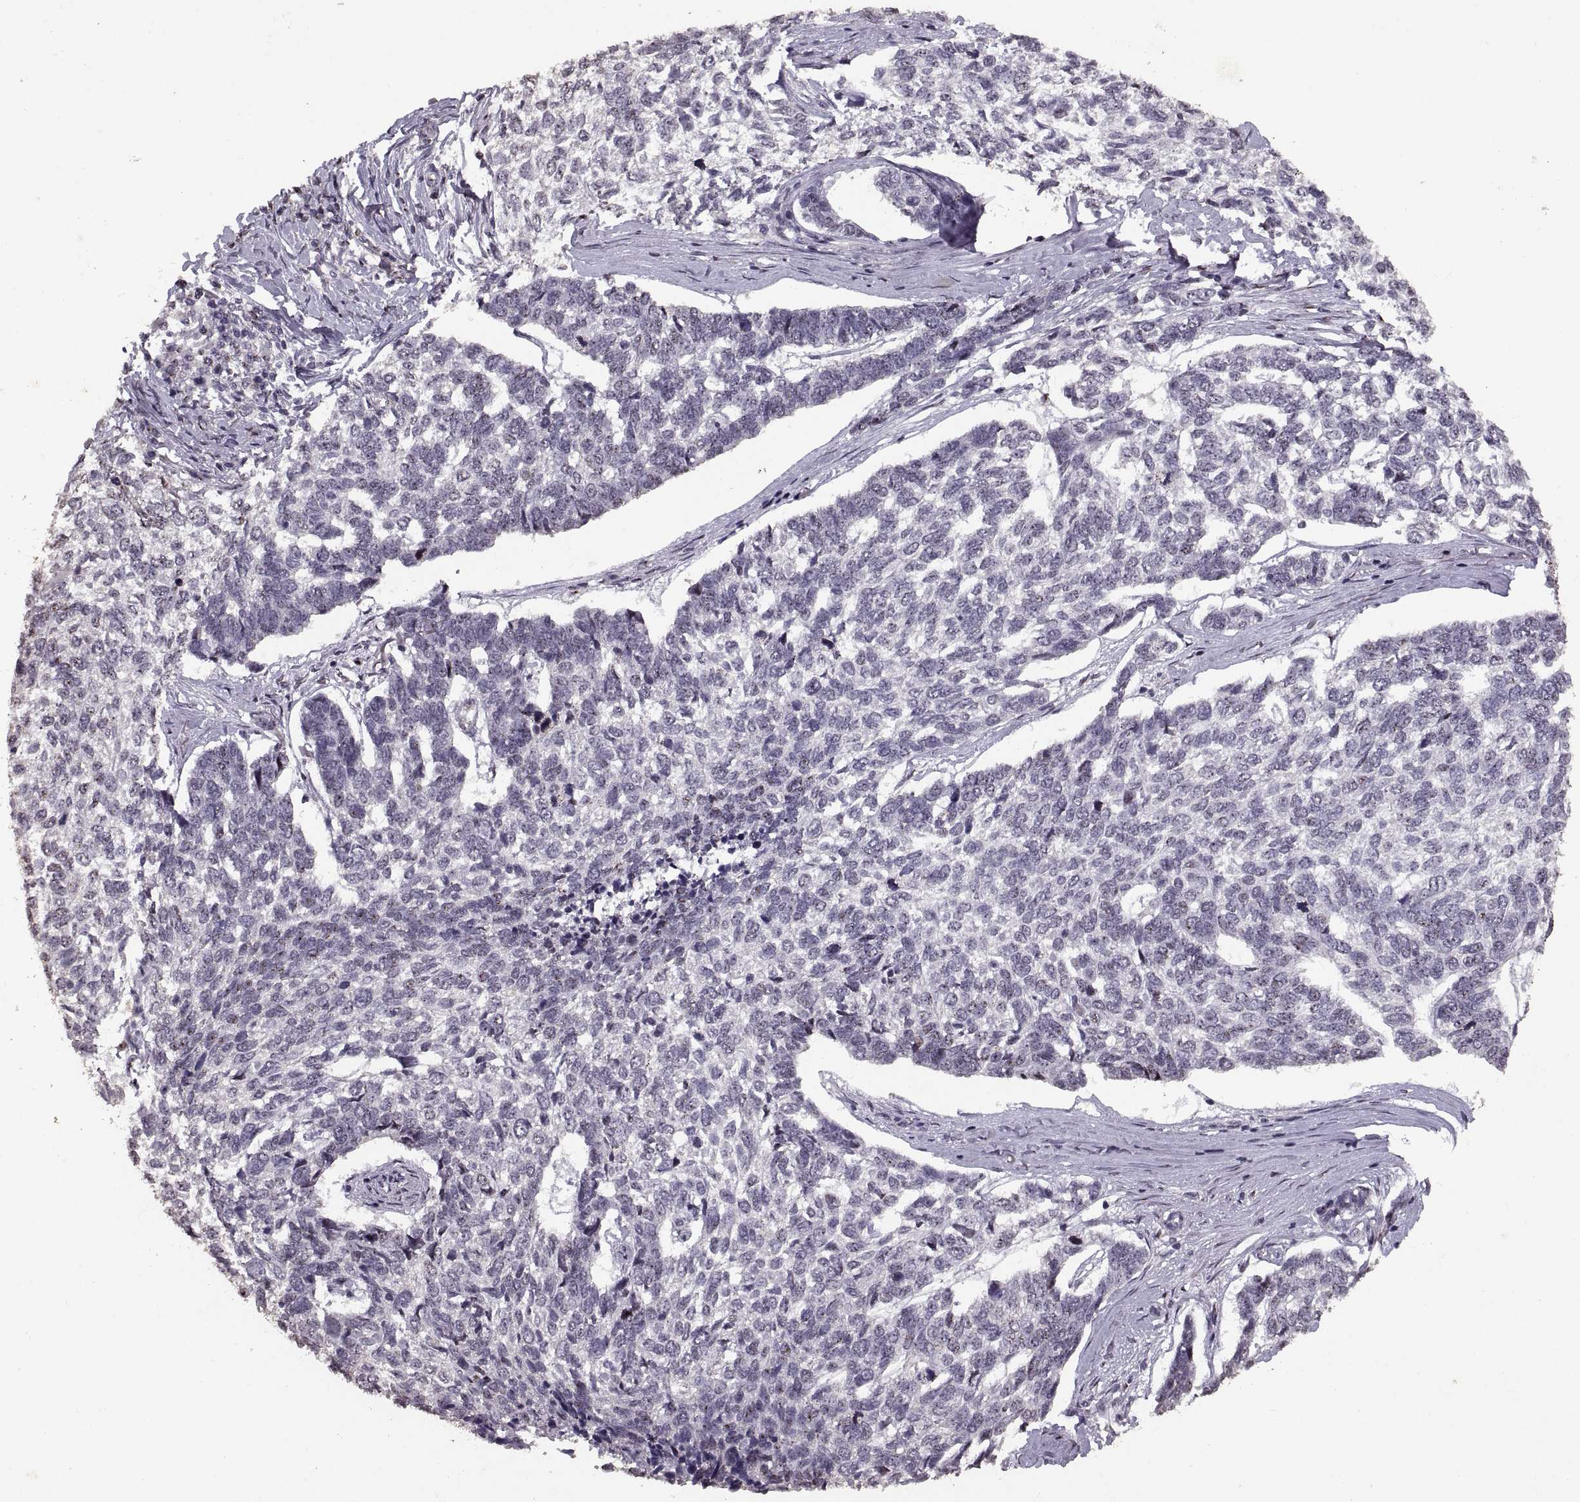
{"staining": {"intensity": "negative", "quantity": "none", "location": "none"}, "tissue": "skin cancer", "cell_type": "Tumor cells", "image_type": "cancer", "snomed": [{"axis": "morphology", "description": "Basal cell carcinoma"}, {"axis": "topography", "description": "Skin"}], "caption": "A micrograph of human skin cancer (basal cell carcinoma) is negative for staining in tumor cells.", "gene": "PALS1", "patient": {"sex": "female", "age": 65}}